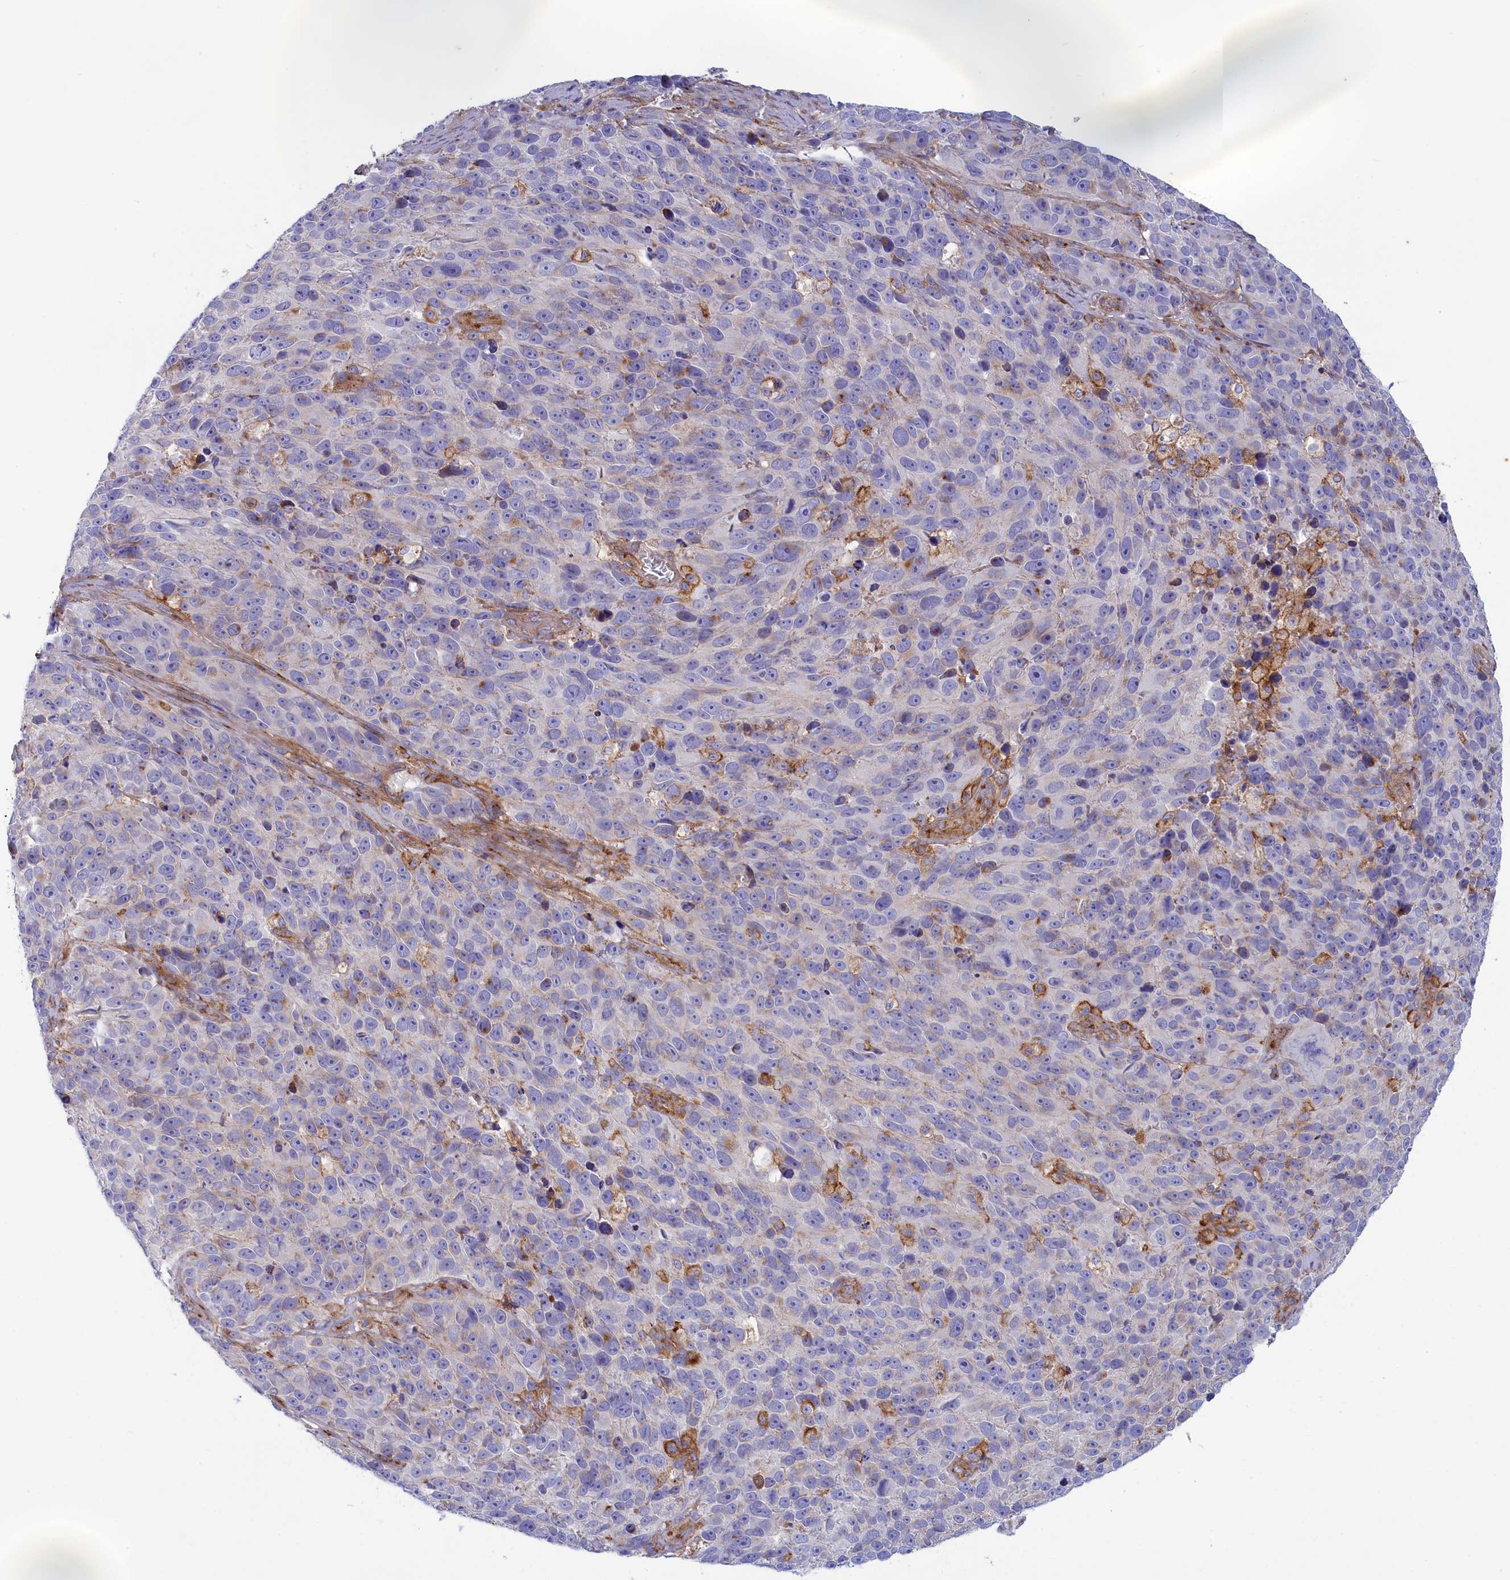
{"staining": {"intensity": "negative", "quantity": "none", "location": "none"}, "tissue": "melanoma", "cell_type": "Tumor cells", "image_type": "cancer", "snomed": [{"axis": "morphology", "description": "Malignant melanoma, NOS"}, {"axis": "topography", "description": "Skin"}], "caption": "Immunohistochemistry photomicrograph of neoplastic tissue: melanoma stained with DAB shows no significant protein expression in tumor cells.", "gene": "SCAMP4", "patient": {"sex": "male", "age": 84}}